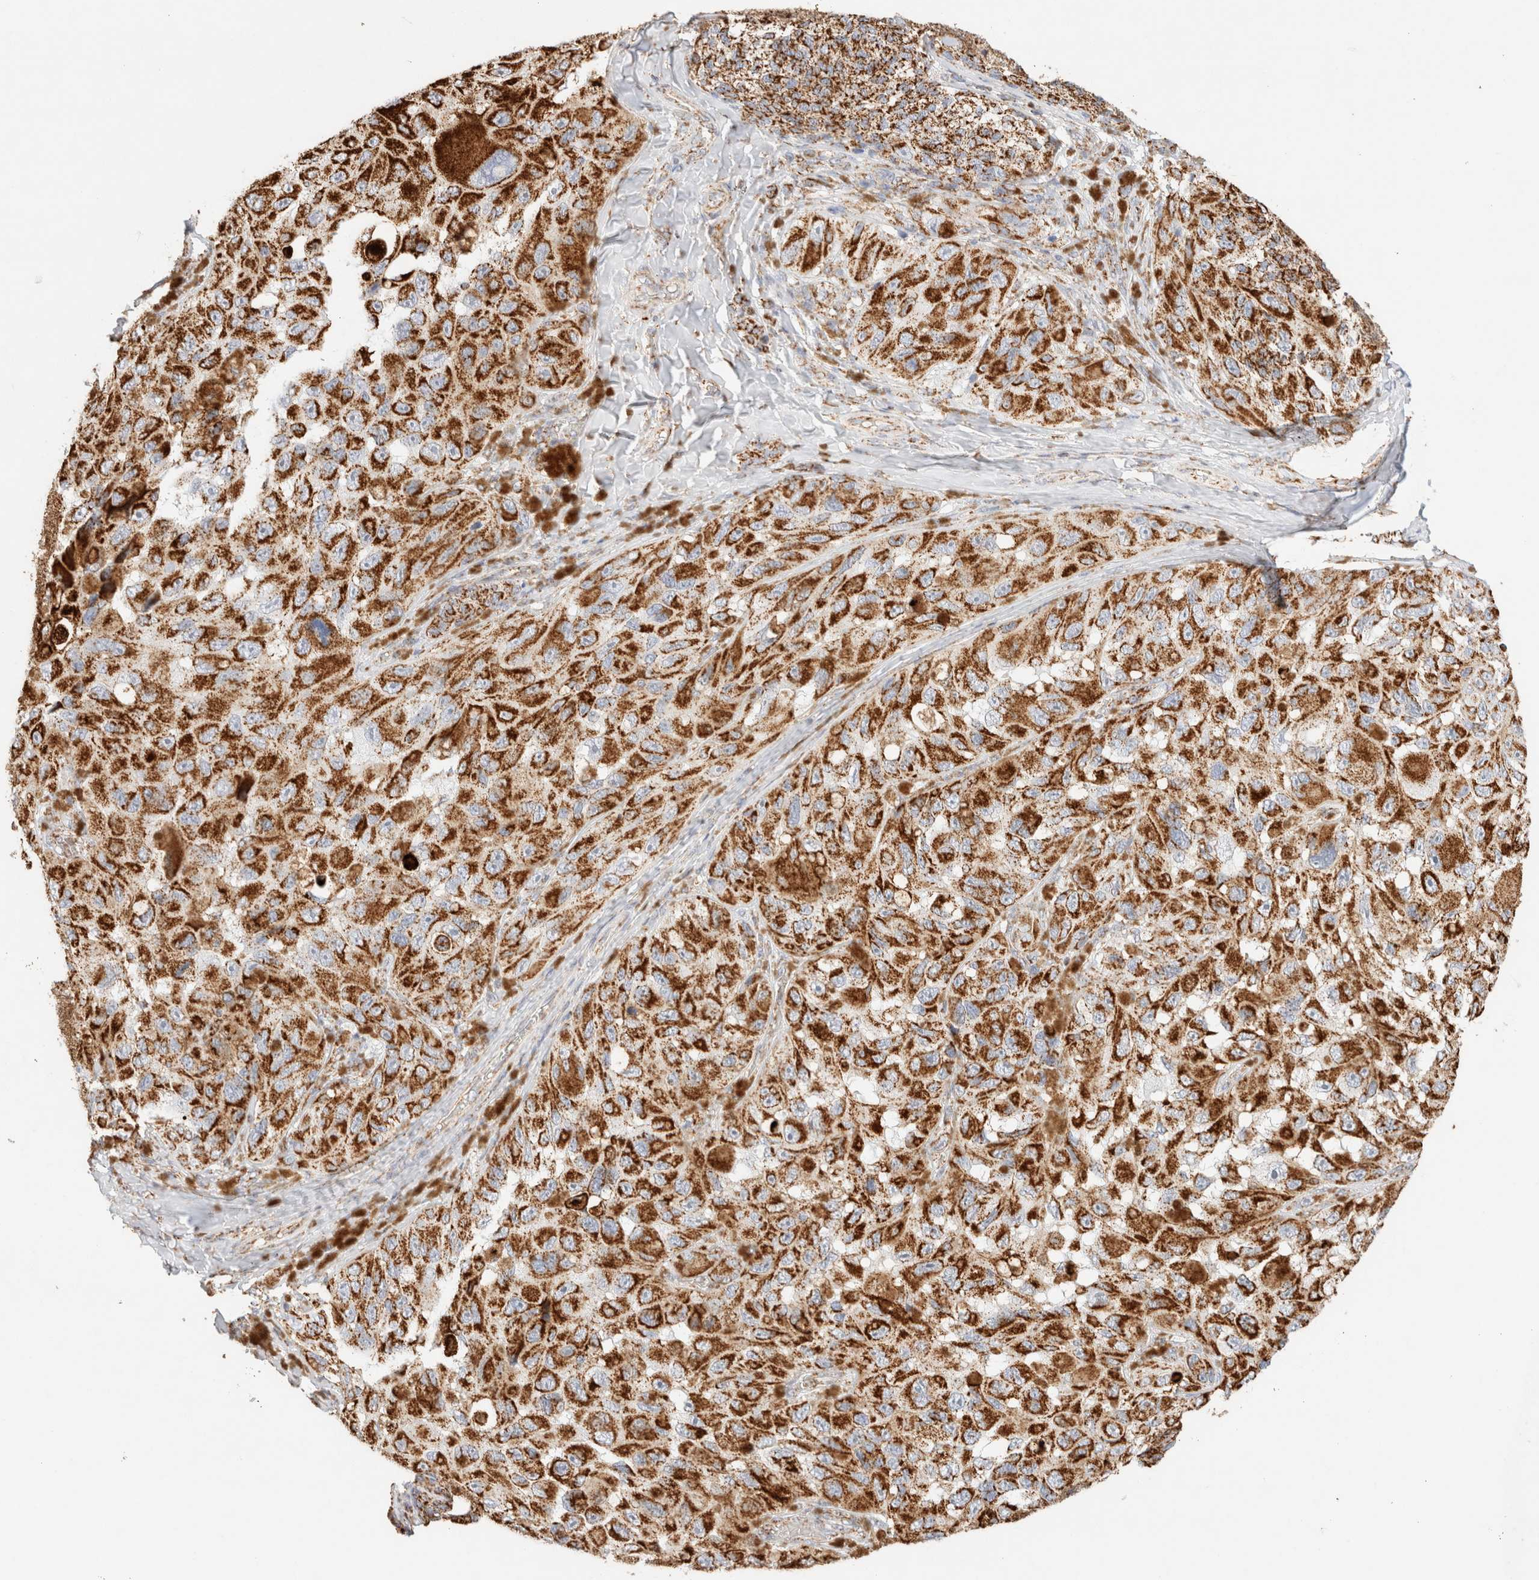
{"staining": {"intensity": "strong", "quantity": ">75%", "location": "cytoplasmic/membranous"}, "tissue": "melanoma", "cell_type": "Tumor cells", "image_type": "cancer", "snomed": [{"axis": "morphology", "description": "Malignant melanoma, NOS"}, {"axis": "topography", "description": "Skin"}], "caption": "Immunohistochemistry (IHC) staining of malignant melanoma, which reveals high levels of strong cytoplasmic/membranous staining in approximately >75% of tumor cells indicating strong cytoplasmic/membranous protein positivity. The staining was performed using DAB (brown) for protein detection and nuclei were counterstained in hematoxylin (blue).", "gene": "PHB2", "patient": {"sex": "female", "age": 73}}